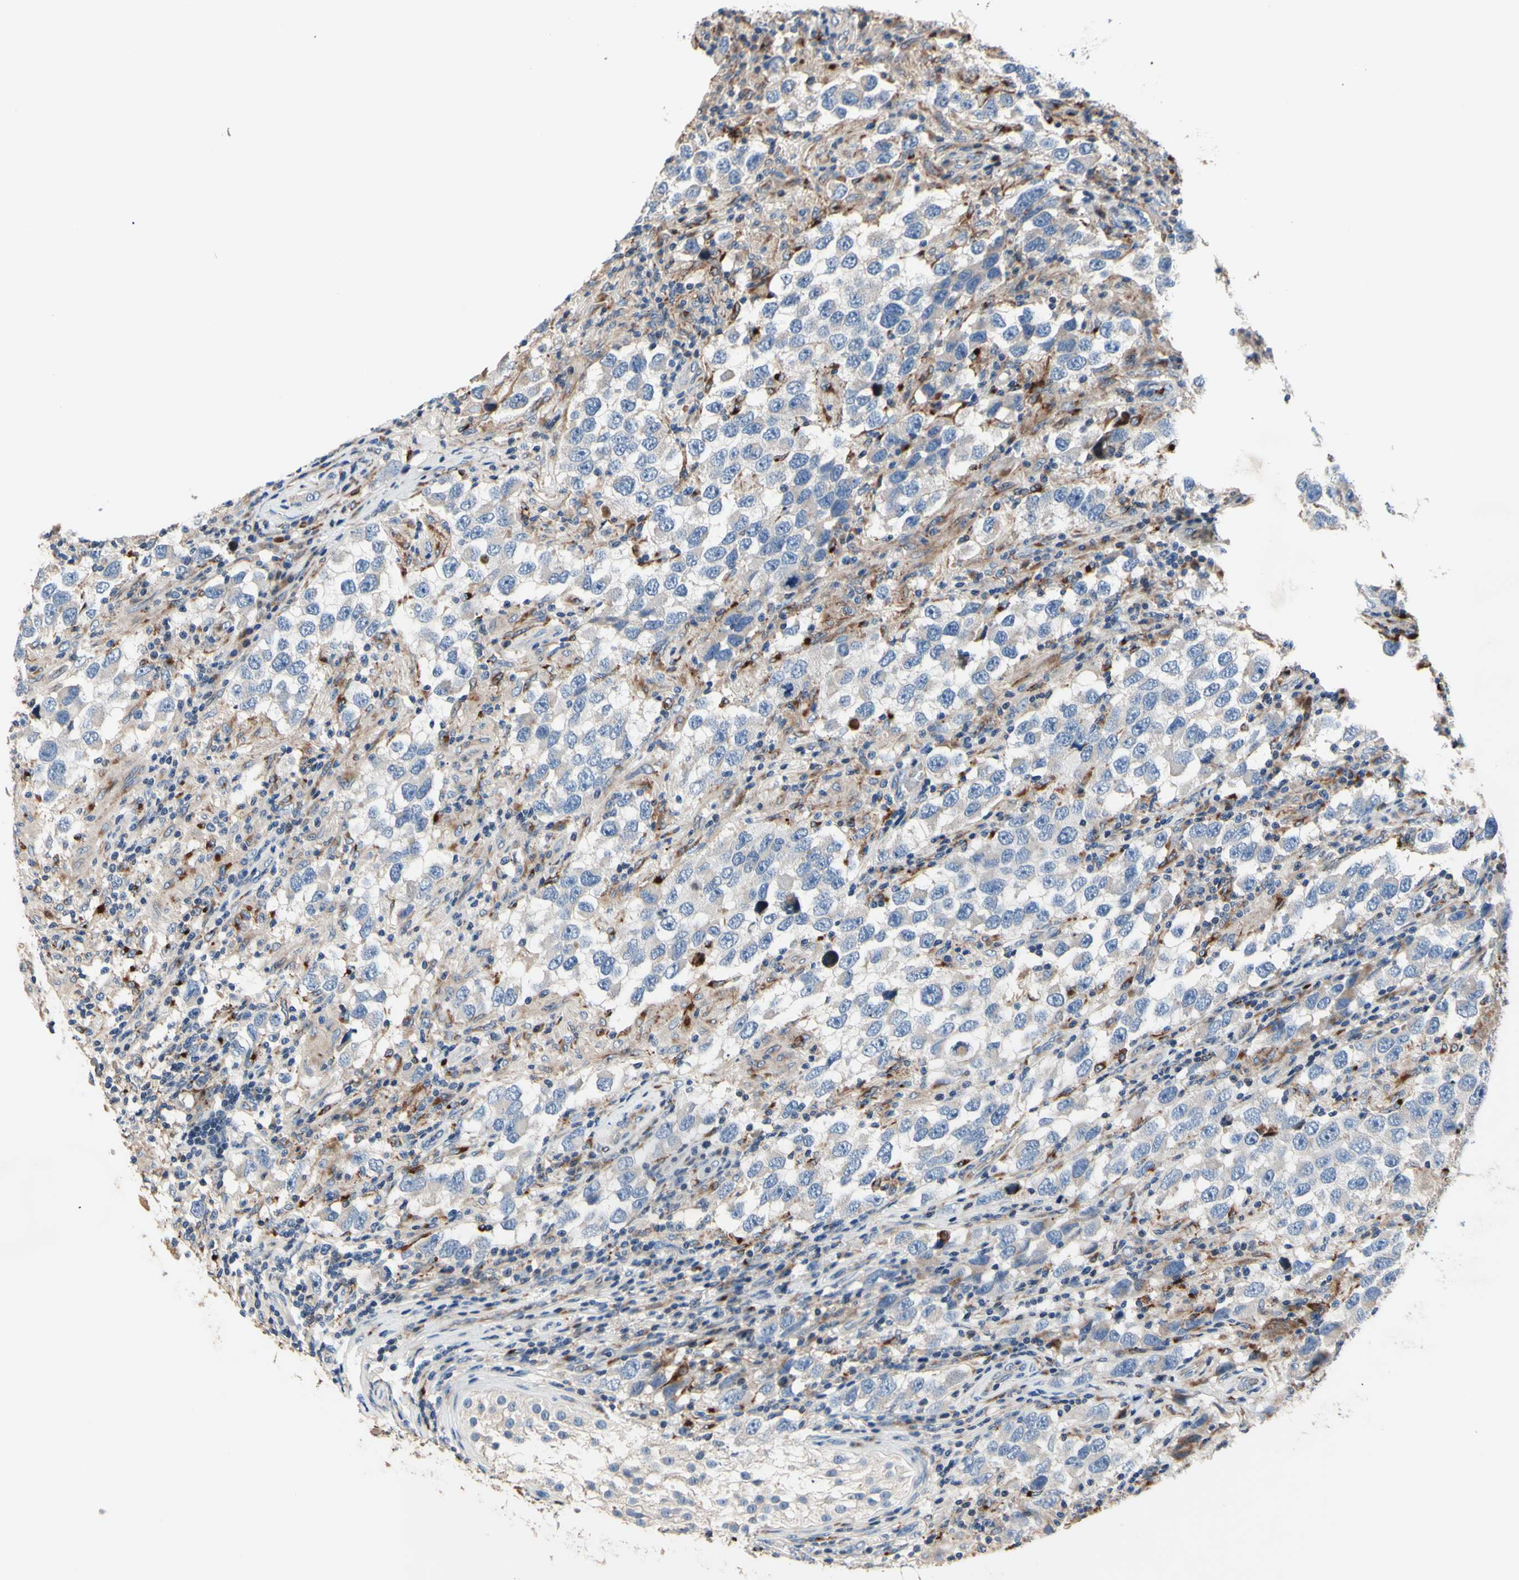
{"staining": {"intensity": "negative", "quantity": "none", "location": "none"}, "tissue": "testis cancer", "cell_type": "Tumor cells", "image_type": "cancer", "snomed": [{"axis": "morphology", "description": "Carcinoma, Embryonal, NOS"}, {"axis": "topography", "description": "Testis"}], "caption": "Human embryonal carcinoma (testis) stained for a protein using immunohistochemistry (IHC) reveals no positivity in tumor cells.", "gene": "CDON", "patient": {"sex": "male", "age": 21}}